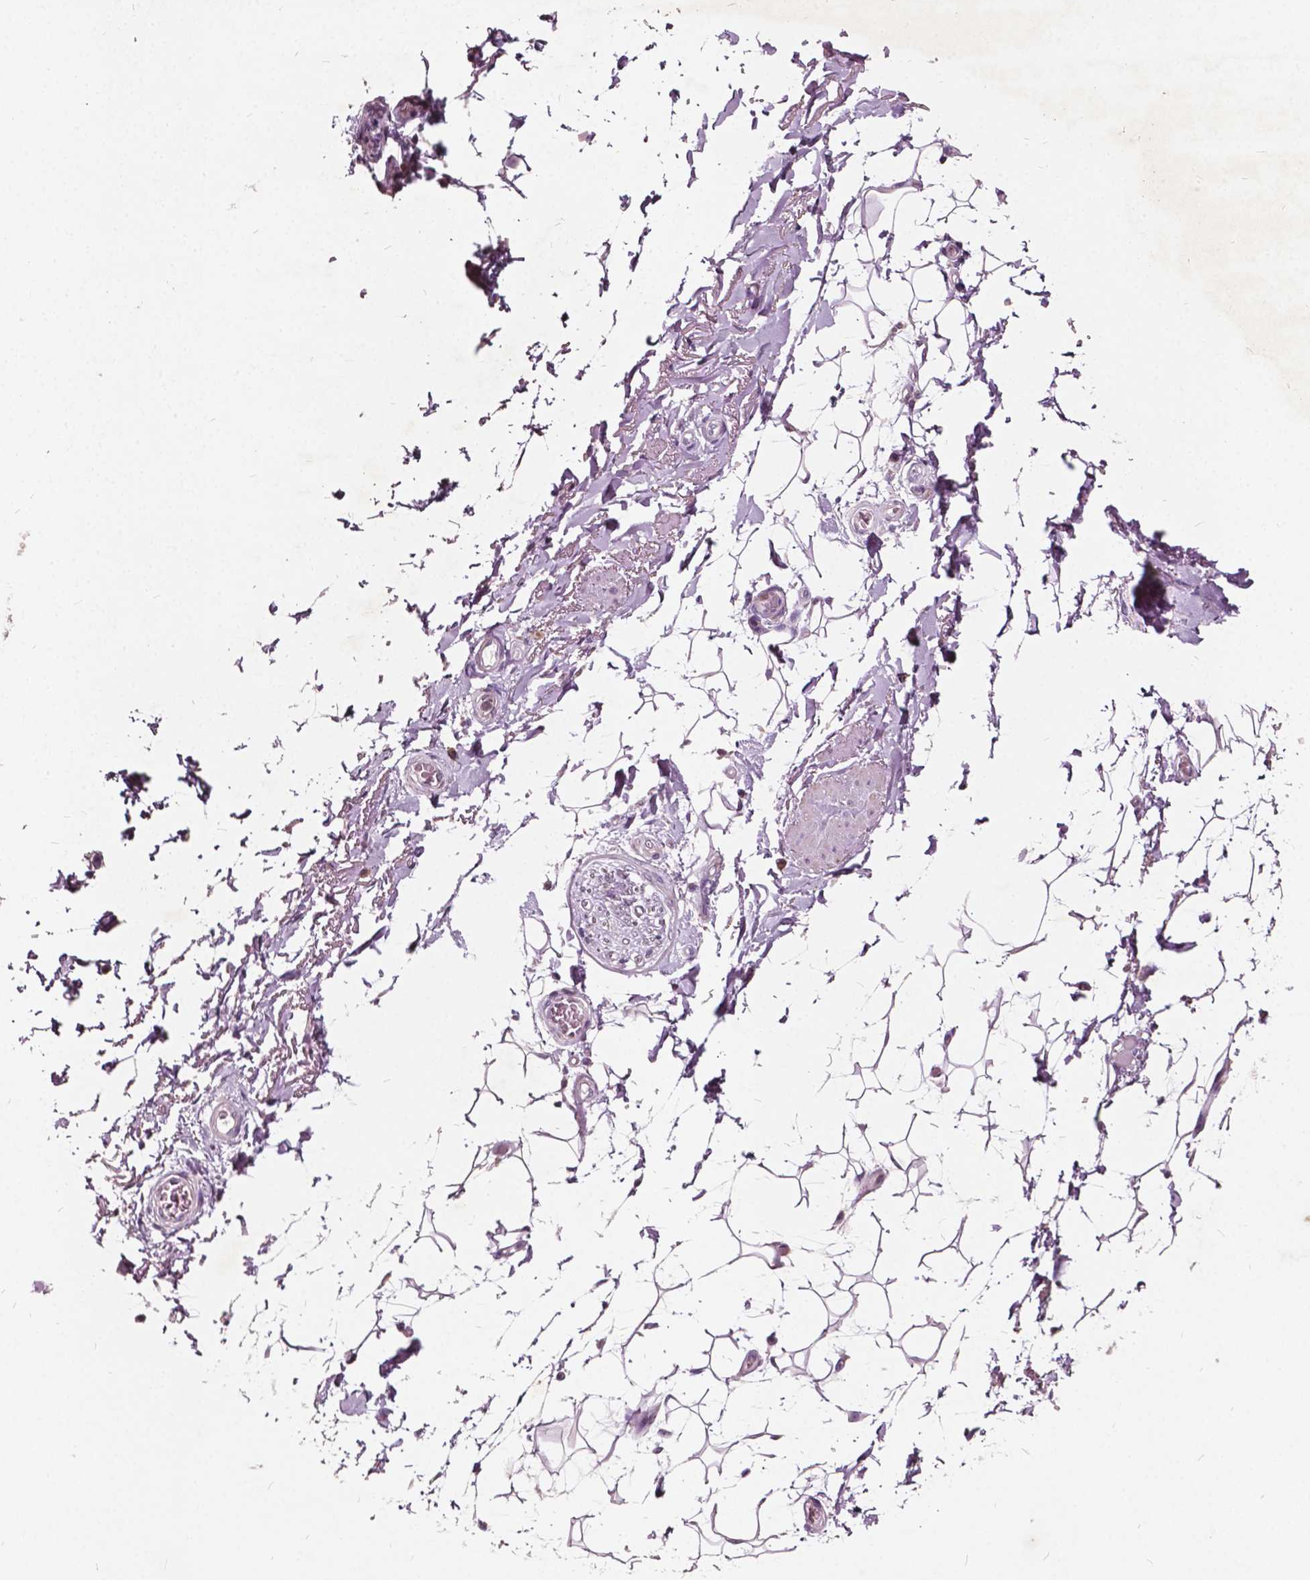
{"staining": {"intensity": "negative", "quantity": "none", "location": "none"}, "tissue": "adipose tissue", "cell_type": "Adipocytes", "image_type": "normal", "snomed": [{"axis": "morphology", "description": "Normal tissue, NOS"}, {"axis": "topography", "description": "Anal"}, {"axis": "topography", "description": "Peripheral nerve tissue"}], "caption": "An image of adipose tissue stained for a protein shows no brown staining in adipocytes. (Brightfield microscopy of DAB immunohistochemistry at high magnification).", "gene": "ODF3L2", "patient": {"sex": "male", "age": 53}}